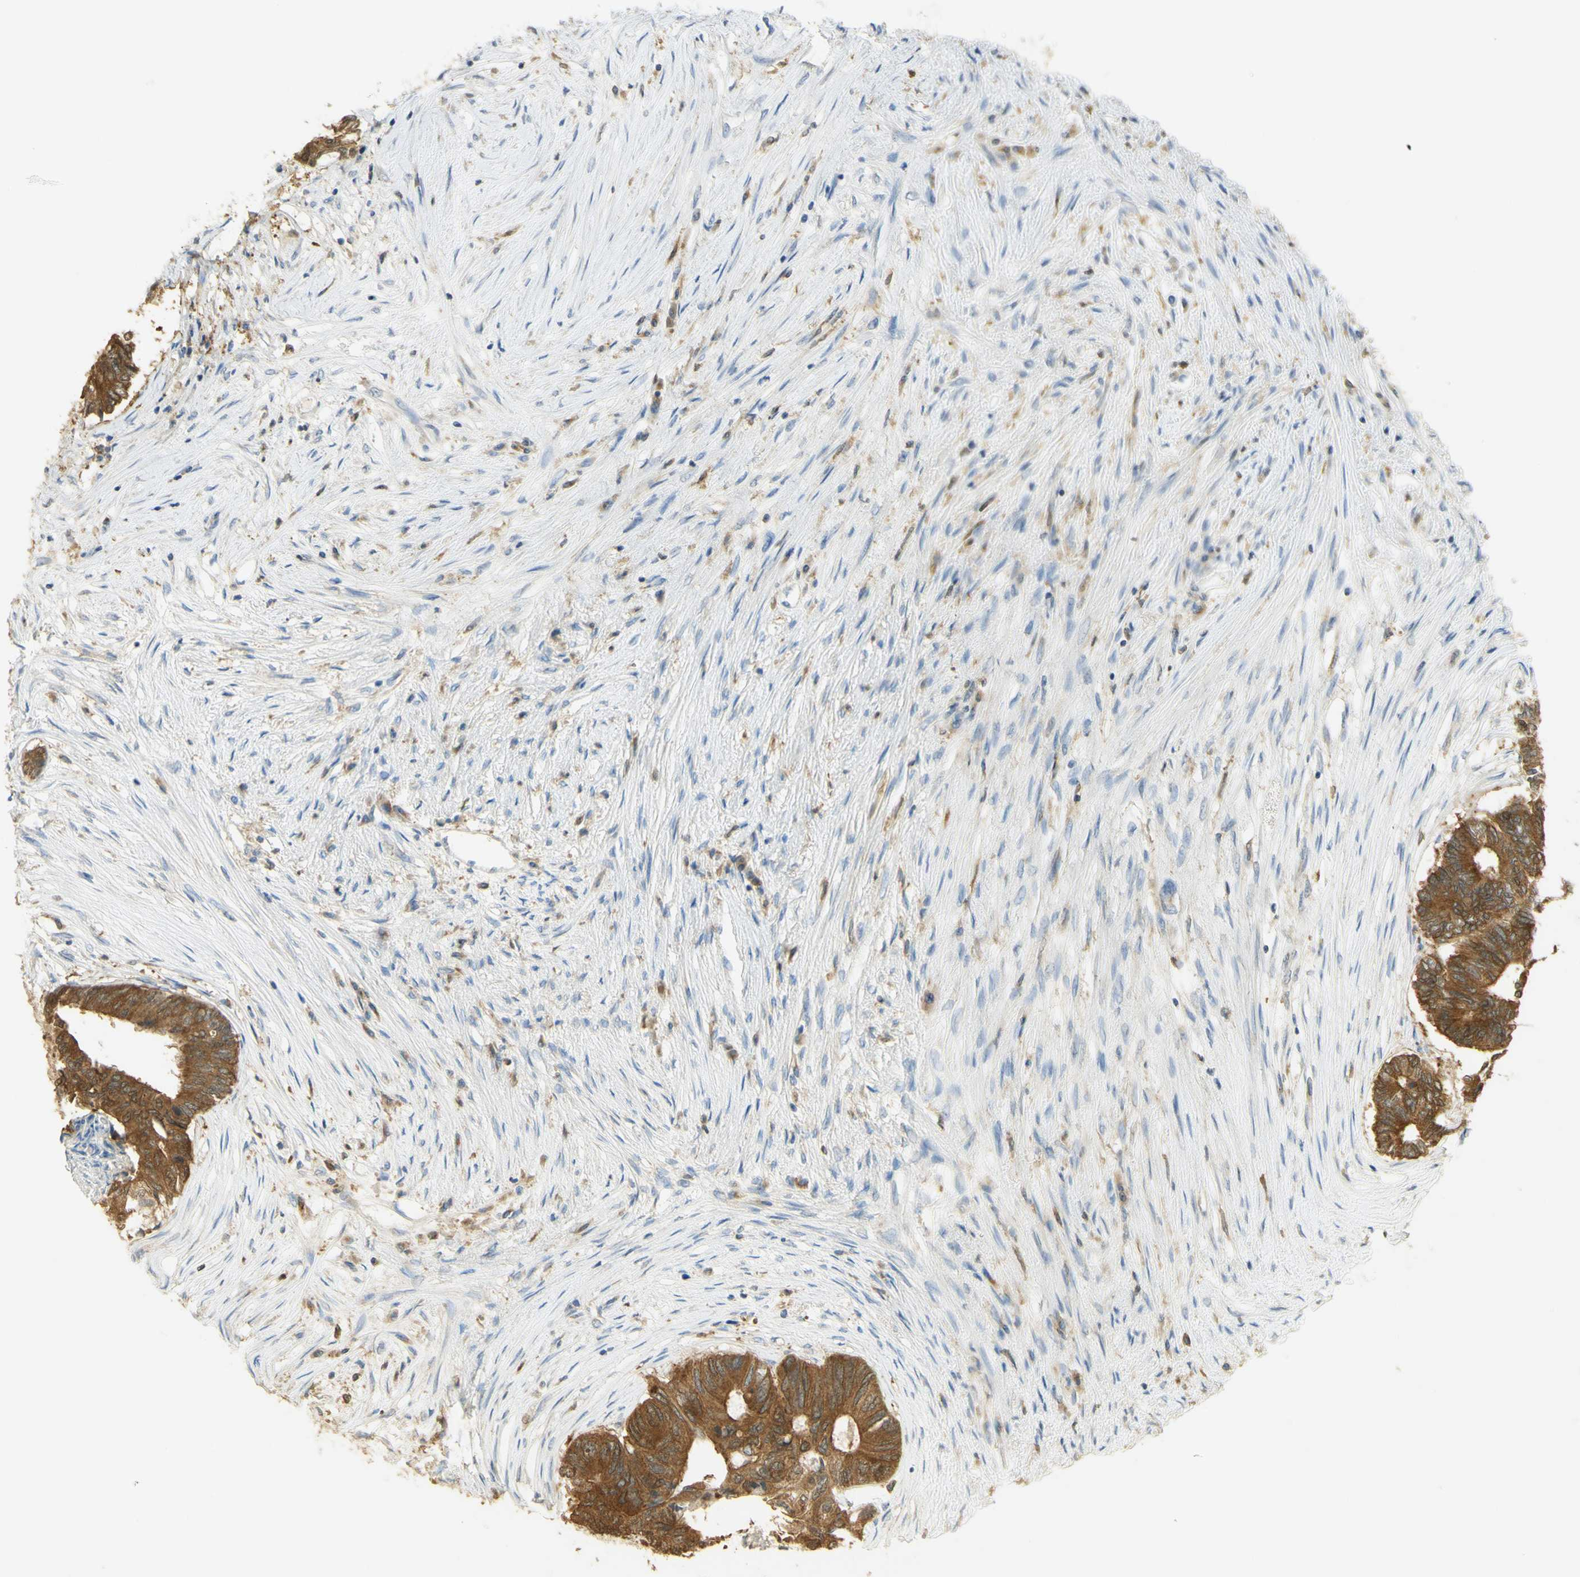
{"staining": {"intensity": "moderate", "quantity": ">75%", "location": "cytoplasmic/membranous"}, "tissue": "colorectal cancer", "cell_type": "Tumor cells", "image_type": "cancer", "snomed": [{"axis": "morphology", "description": "Adenocarcinoma, NOS"}, {"axis": "topography", "description": "Rectum"}], "caption": "A micrograph of human adenocarcinoma (colorectal) stained for a protein displays moderate cytoplasmic/membranous brown staining in tumor cells. (Brightfield microscopy of DAB IHC at high magnification).", "gene": "PAK1", "patient": {"sex": "male", "age": 63}}